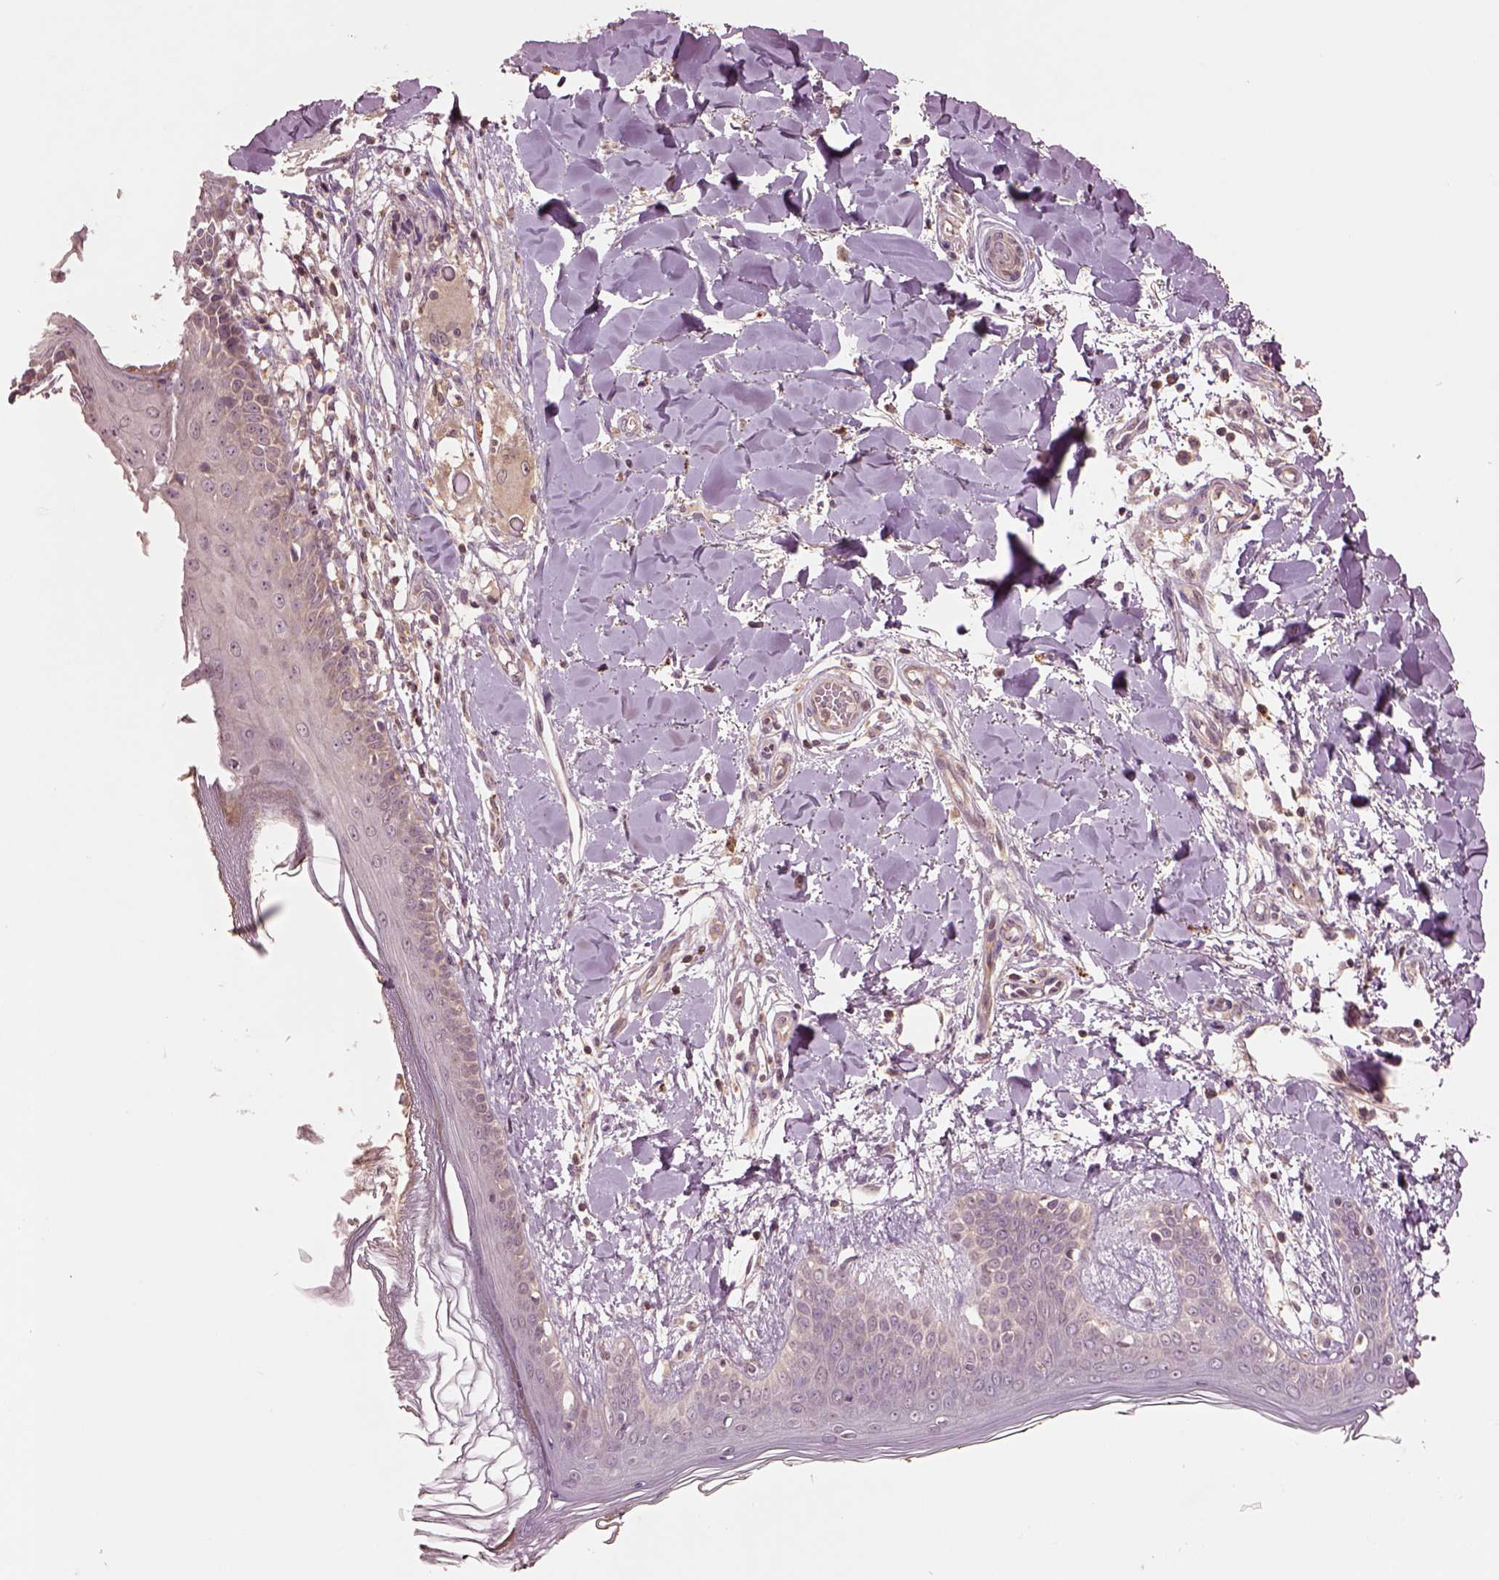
{"staining": {"intensity": "weak", "quantity": ">75%", "location": "cytoplasmic/membranous"}, "tissue": "skin", "cell_type": "Fibroblasts", "image_type": "normal", "snomed": [{"axis": "morphology", "description": "Normal tissue, NOS"}, {"axis": "topography", "description": "Skin"}], "caption": "Brown immunohistochemical staining in normal skin exhibits weak cytoplasmic/membranous staining in about >75% of fibroblasts.", "gene": "MTHFS", "patient": {"sex": "female", "age": 34}}